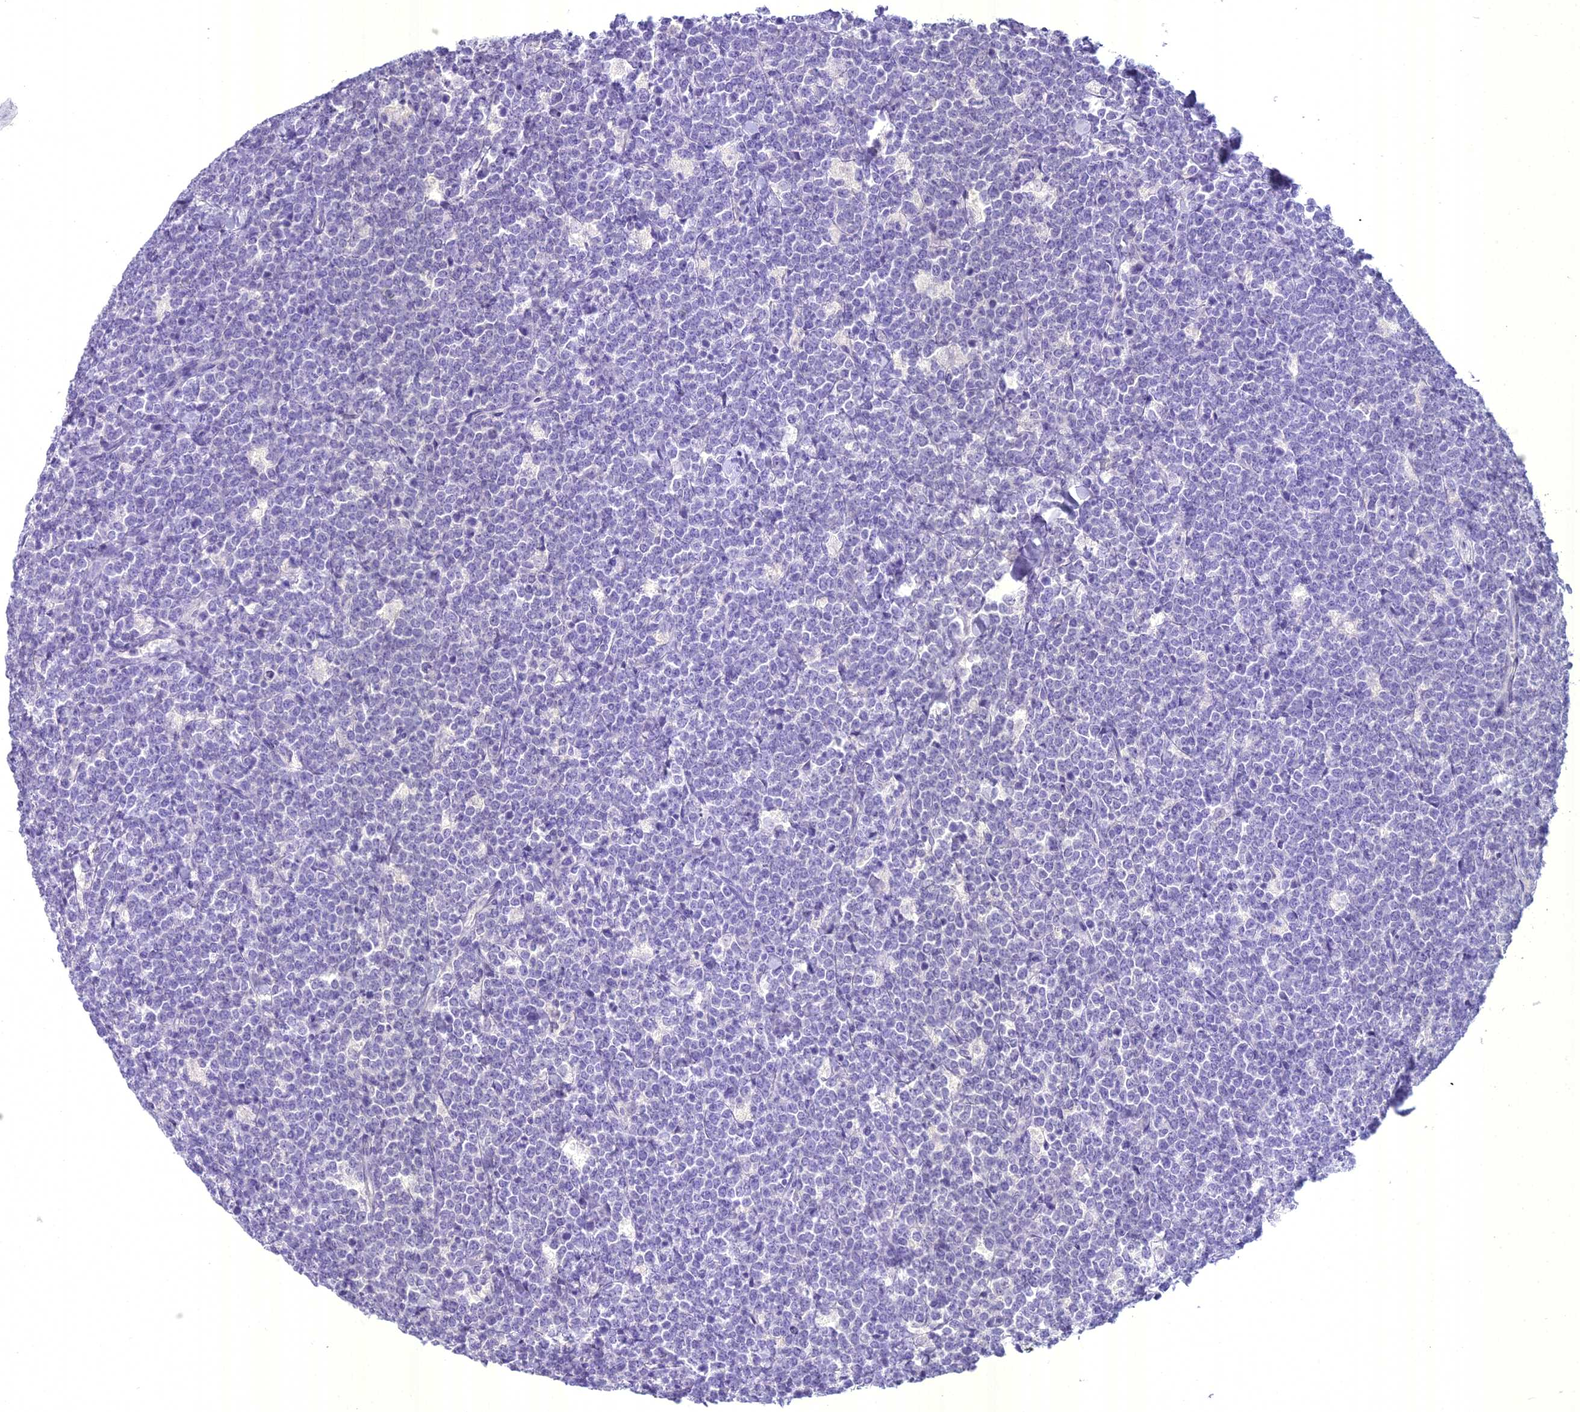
{"staining": {"intensity": "negative", "quantity": "none", "location": "none"}, "tissue": "lymphoma", "cell_type": "Tumor cells", "image_type": "cancer", "snomed": [{"axis": "morphology", "description": "Malignant lymphoma, non-Hodgkin's type, High grade"}, {"axis": "topography", "description": "Small intestine"}], "caption": "Immunohistochemical staining of high-grade malignant lymphoma, non-Hodgkin's type demonstrates no significant positivity in tumor cells.", "gene": "UNC80", "patient": {"sex": "male", "age": 8}}